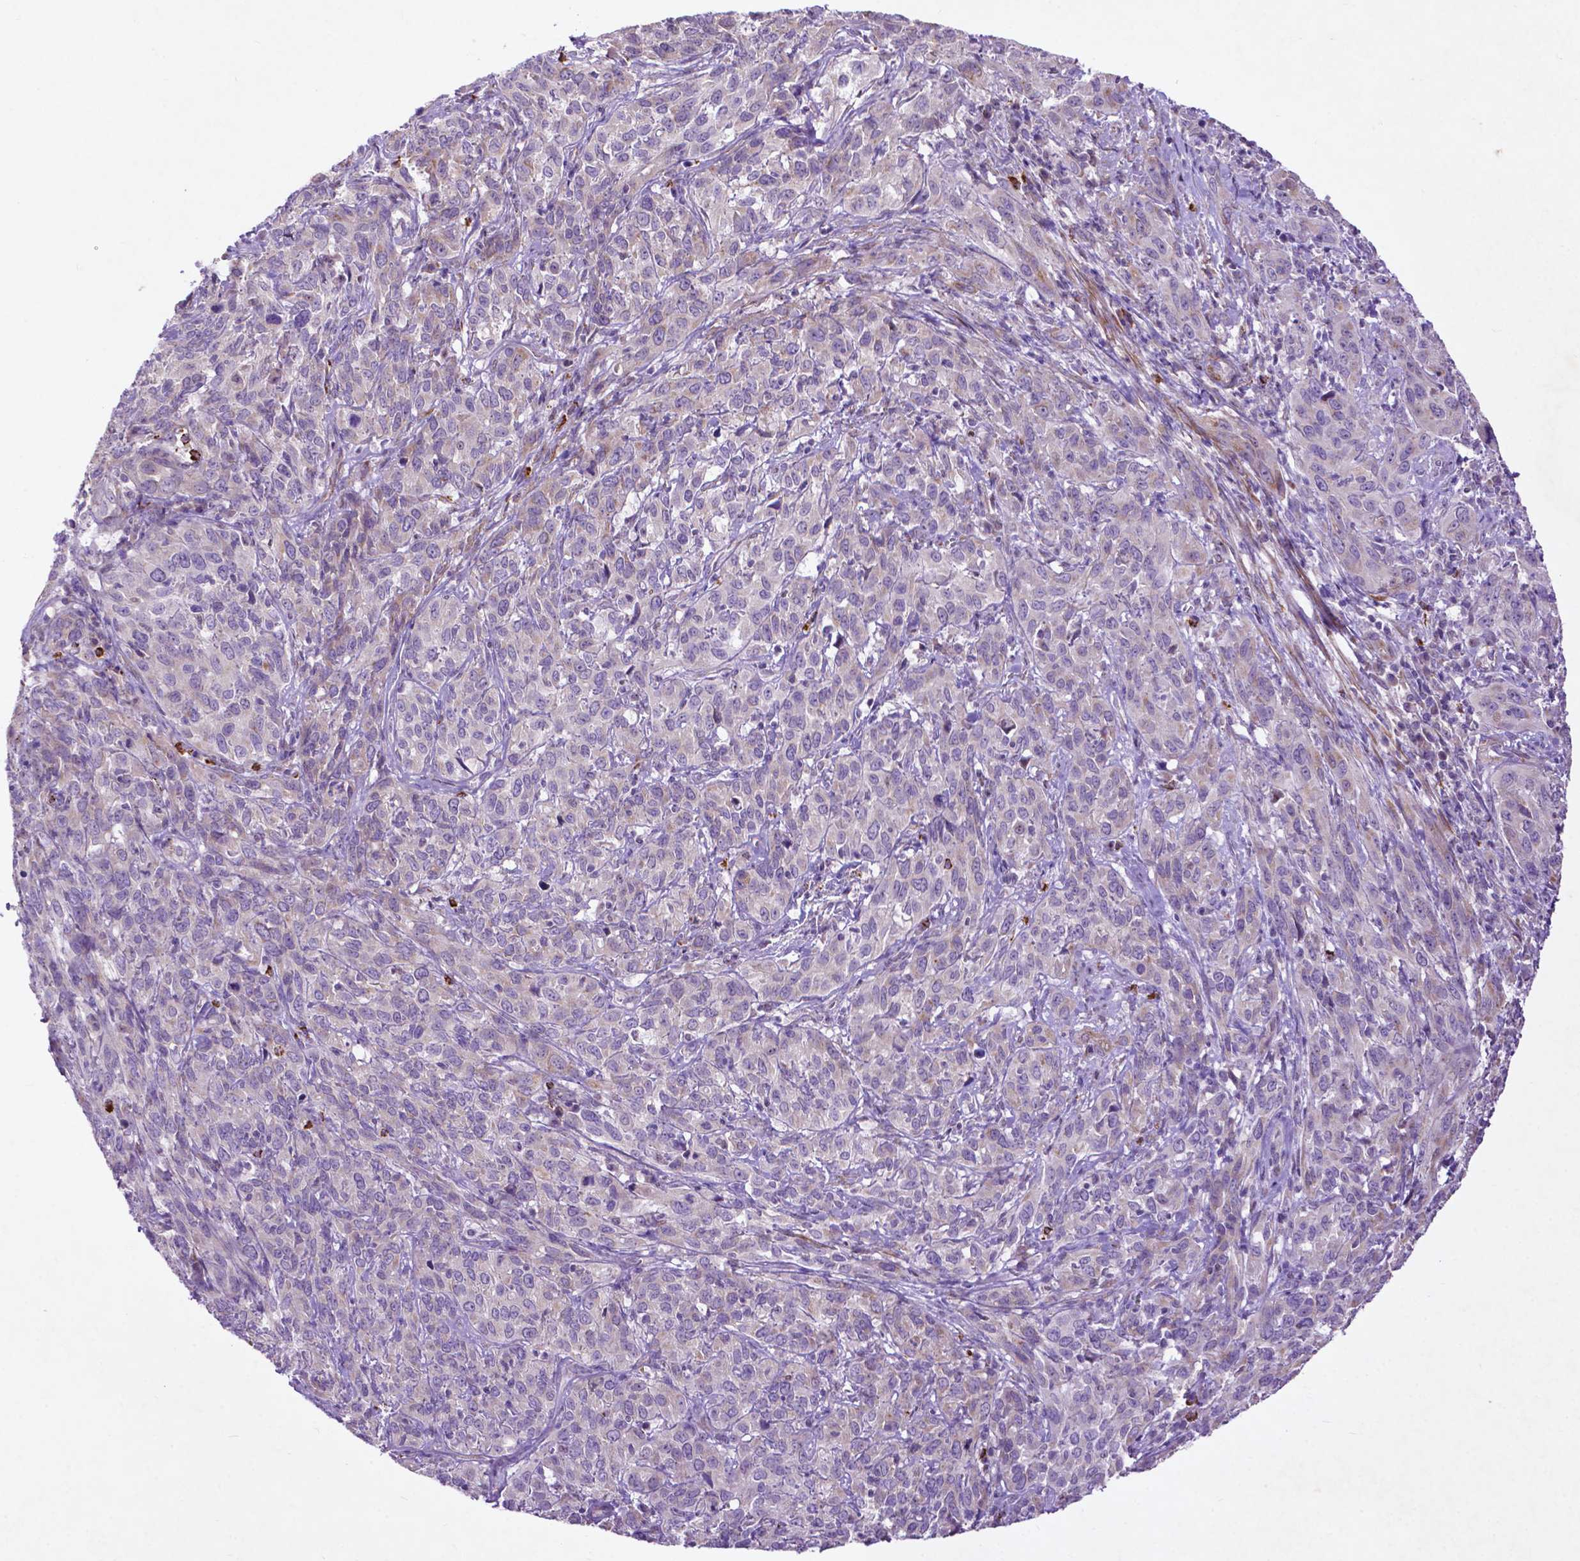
{"staining": {"intensity": "negative", "quantity": "none", "location": "none"}, "tissue": "cervical cancer", "cell_type": "Tumor cells", "image_type": "cancer", "snomed": [{"axis": "morphology", "description": "Squamous cell carcinoma, NOS"}, {"axis": "topography", "description": "Cervix"}], "caption": "High magnification brightfield microscopy of cervical cancer (squamous cell carcinoma) stained with DAB (3,3'-diaminobenzidine) (brown) and counterstained with hematoxylin (blue): tumor cells show no significant staining.", "gene": "THEGL", "patient": {"sex": "female", "age": 51}}